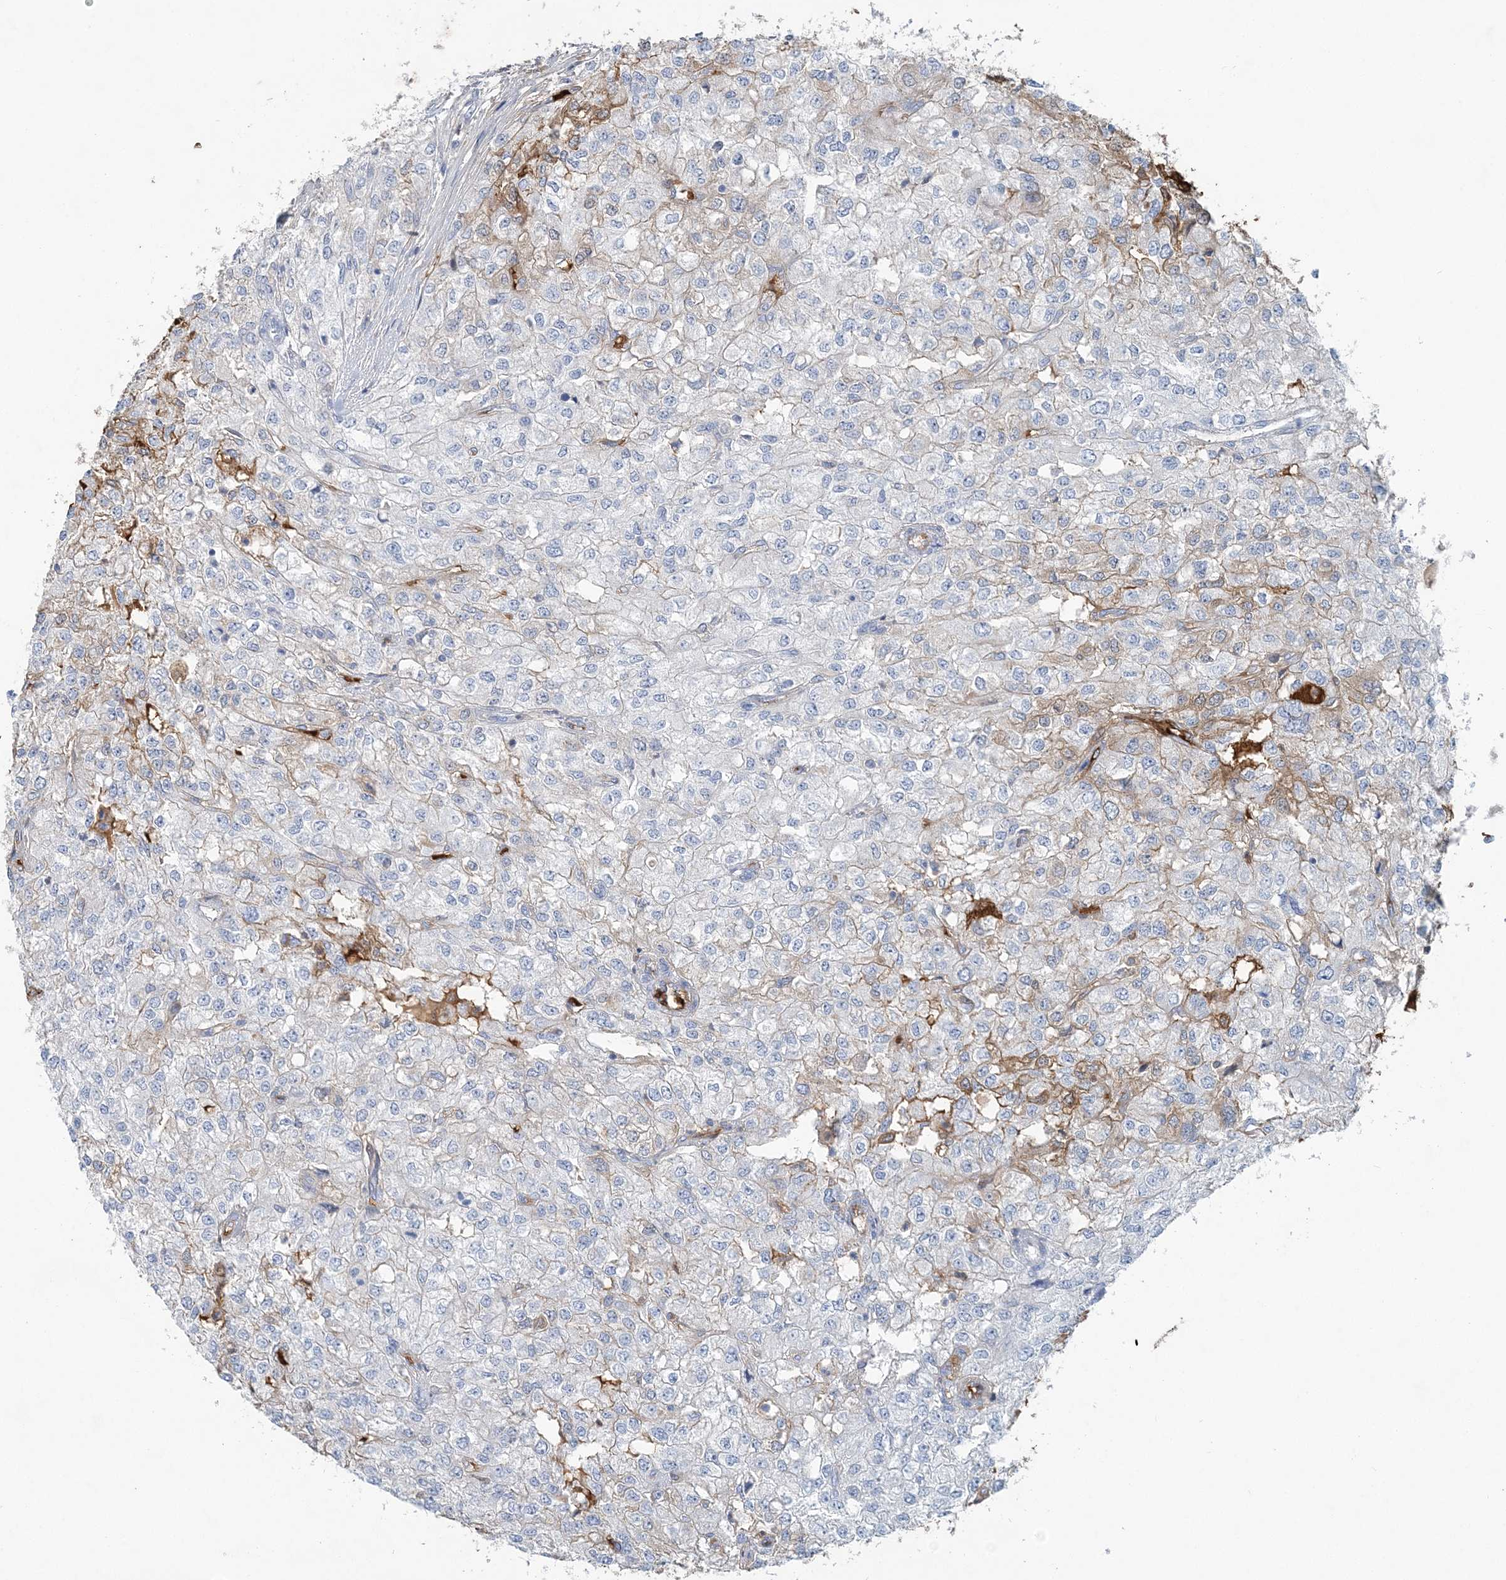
{"staining": {"intensity": "negative", "quantity": "none", "location": "none"}, "tissue": "renal cancer", "cell_type": "Tumor cells", "image_type": "cancer", "snomed": [{"axis": "morphology", "description": "Adenocarcinoma, NOS"}, {"axis": "topography", "description": "Kidney"}], "caption": "IHC of human renal cancer exhibits no staining in tumor cells.", "gene": "HBD", "patient": {"sex": "female", "age": 54}}